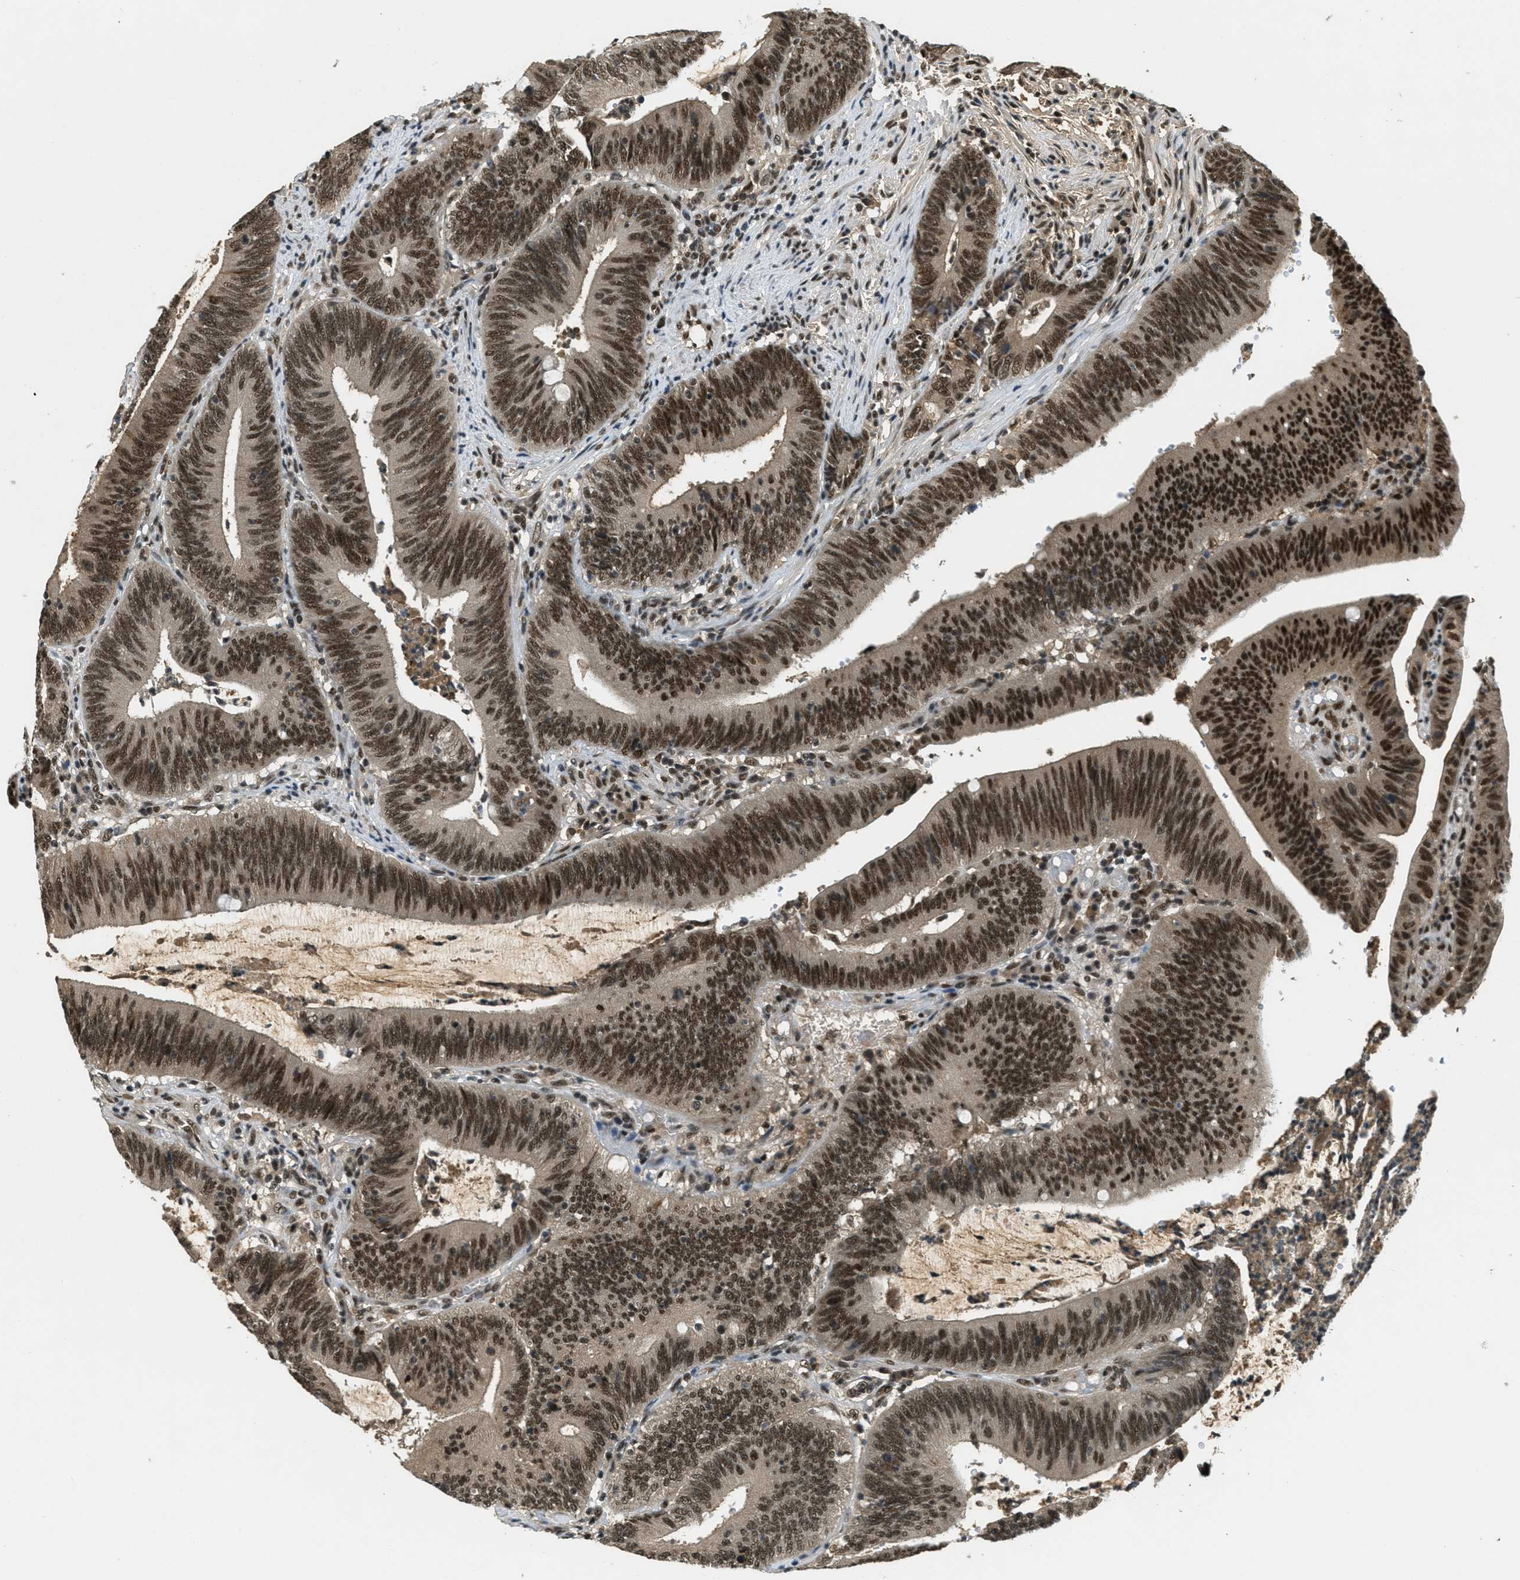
{"staining": {"intensity": "strong", "quantity": ">75%", "location": "cytoplasmic/membranous,nuclear"}, "tissue": "colorectal cancer", "cell_type": "Tumor cells", "image_type": "cancer", "snomed": [{"axis": "morphology", "description": "Normal tissue, NOS"}, {"axis": "morphology", "description": "Adenocarcinoma, NOS"}, {"axis": "topography", "description": "Rectum"}], "caption": "Colorectal cancer (adenocarcinoma) tissue exhibits strong cytoplasmic/membranous and nuclear staining in about >75% of tumor cells, visualized by immunohistochemistry.", "gene": "ZNF148", "patient": {"sex": "female", "age": 66}}